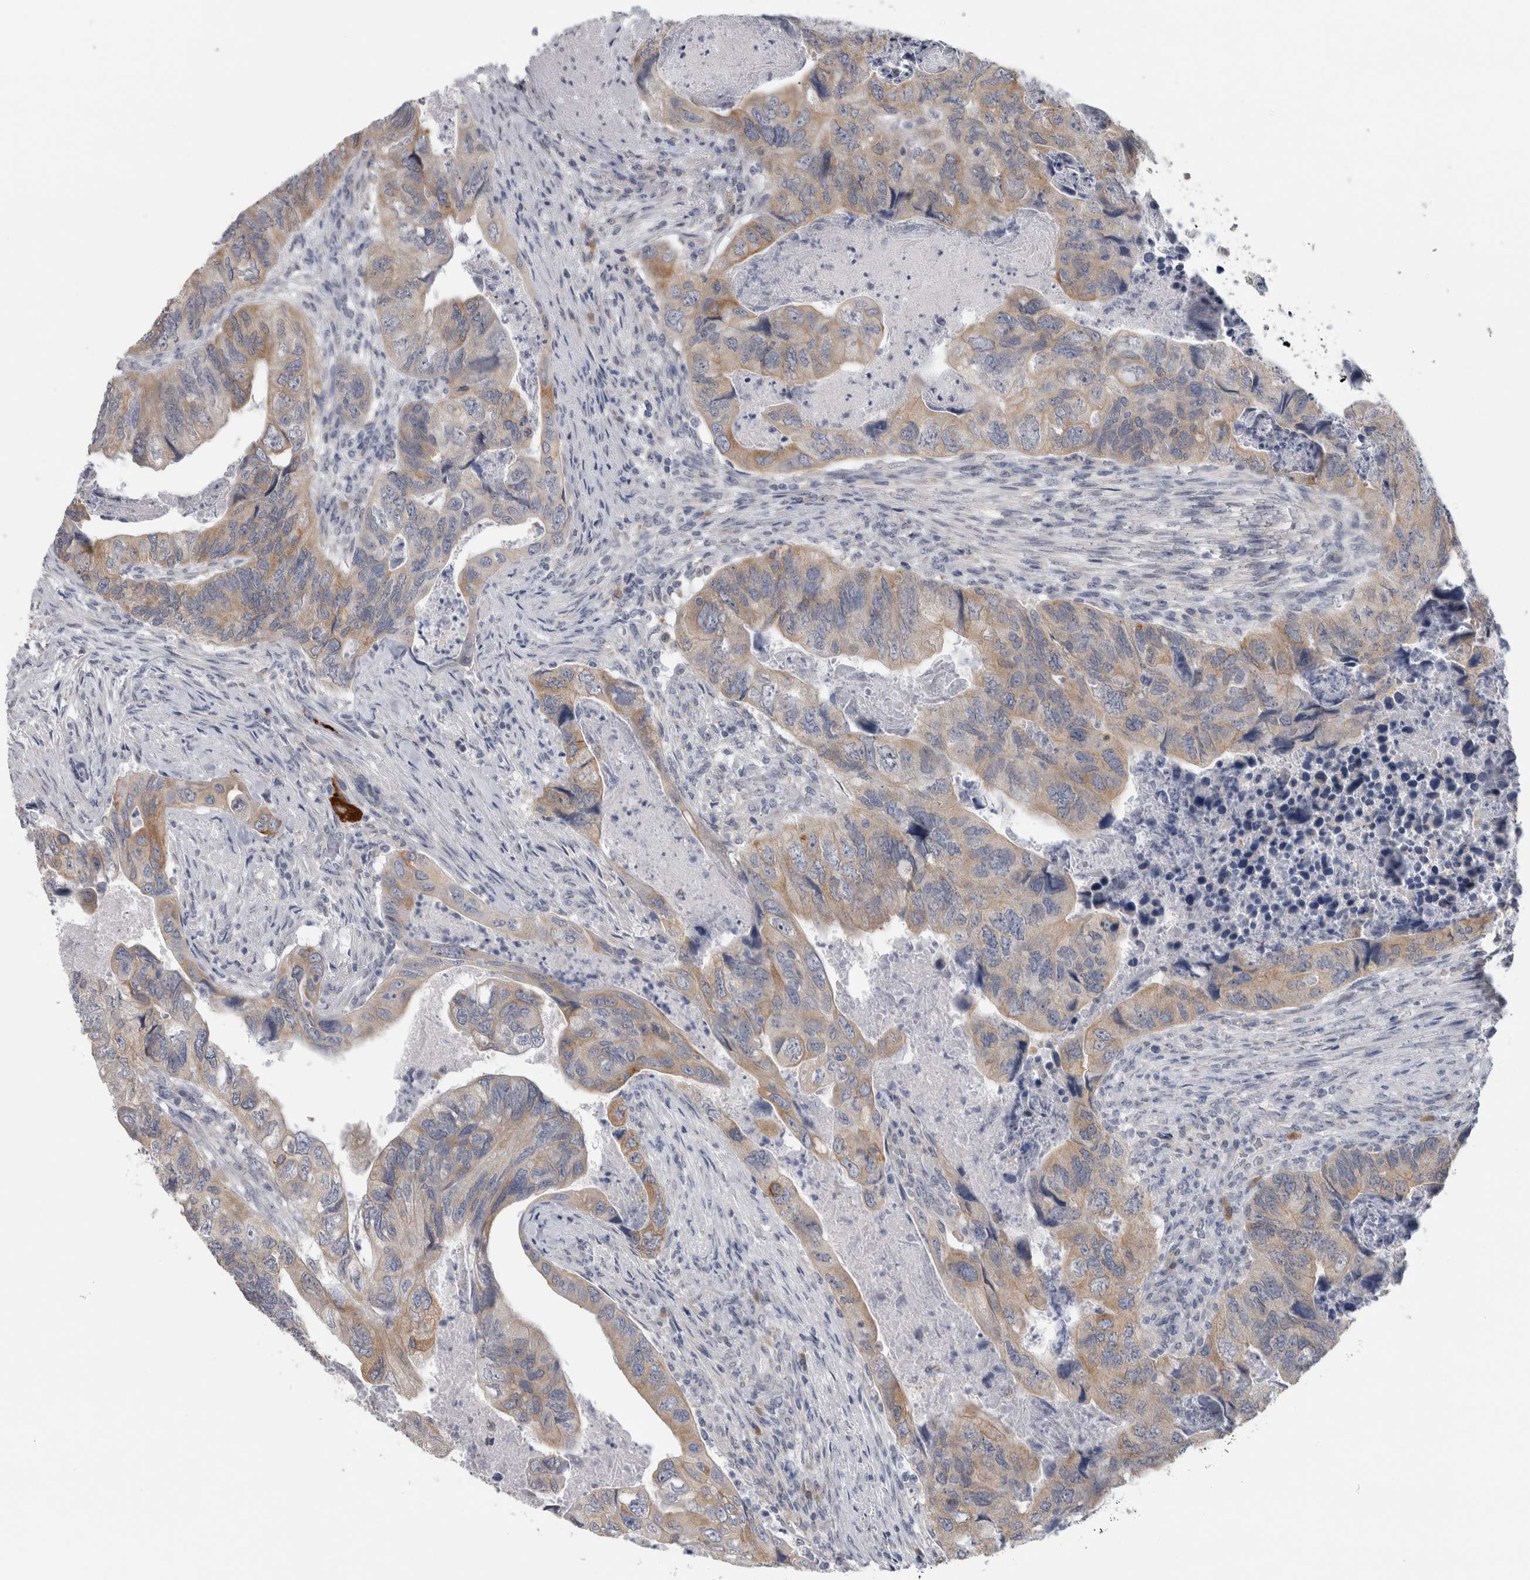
{"staining": {"intensity": "moderate", "quantity": ">75%", "location": "cytoplasmic/membranous"}, "tissue": "colorectal cancer", "cell_type": "Tumor cells", "image_type": "cancer", "snomed": [{"axis": "morphology", "description": "Adenocarcinoma, NOS"}, {"axis": "topography", "description": "Rectum"}], "caption": "About >75% of tumor cells in human colorectal adenocarcinoma display moderate cytoplasmic/membranous protein expression as visualized by brown immunohistochemical staining.", "gene": "TMEM242", "patient": {"sex": "male", "age": 63}}